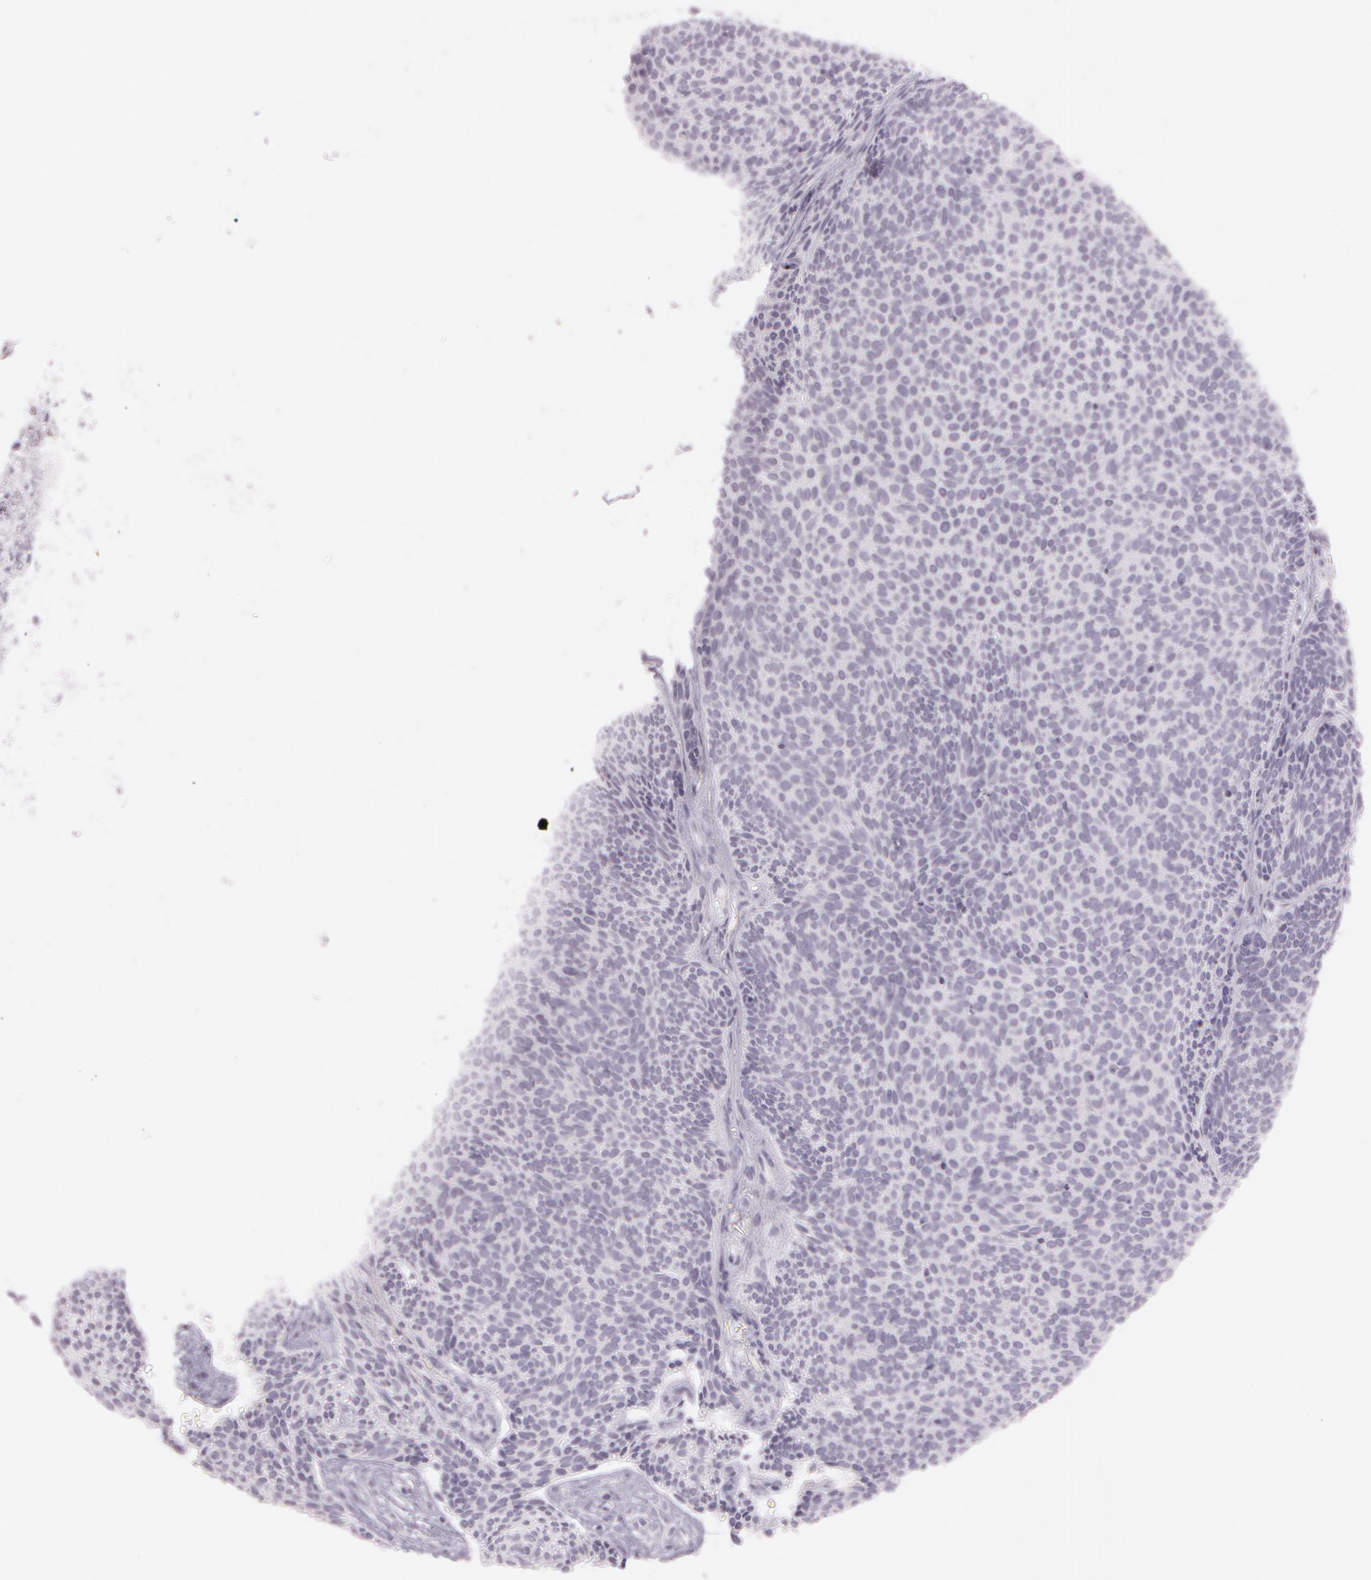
{"staining": {"intensity": "negative", "quantity": "none", "location": "none"}, "tissue": "skin cancer", "cell_type": "Tumor cells", "image_type": "cancer", "snomed": [{"axis": "morphology", "description": "Basal cell carcinoma"}, {"axis": "topography", "description": "Skin"}], "caption": "High power microscopy histopathology image of an immunohistochemistry (IHC) photomicrograph of skin cancer (basal cell carcinoma), revealing no significant positivity in tumor cells.", "gene": "OTC", "patient": {"sex": "male", "age": 84}}